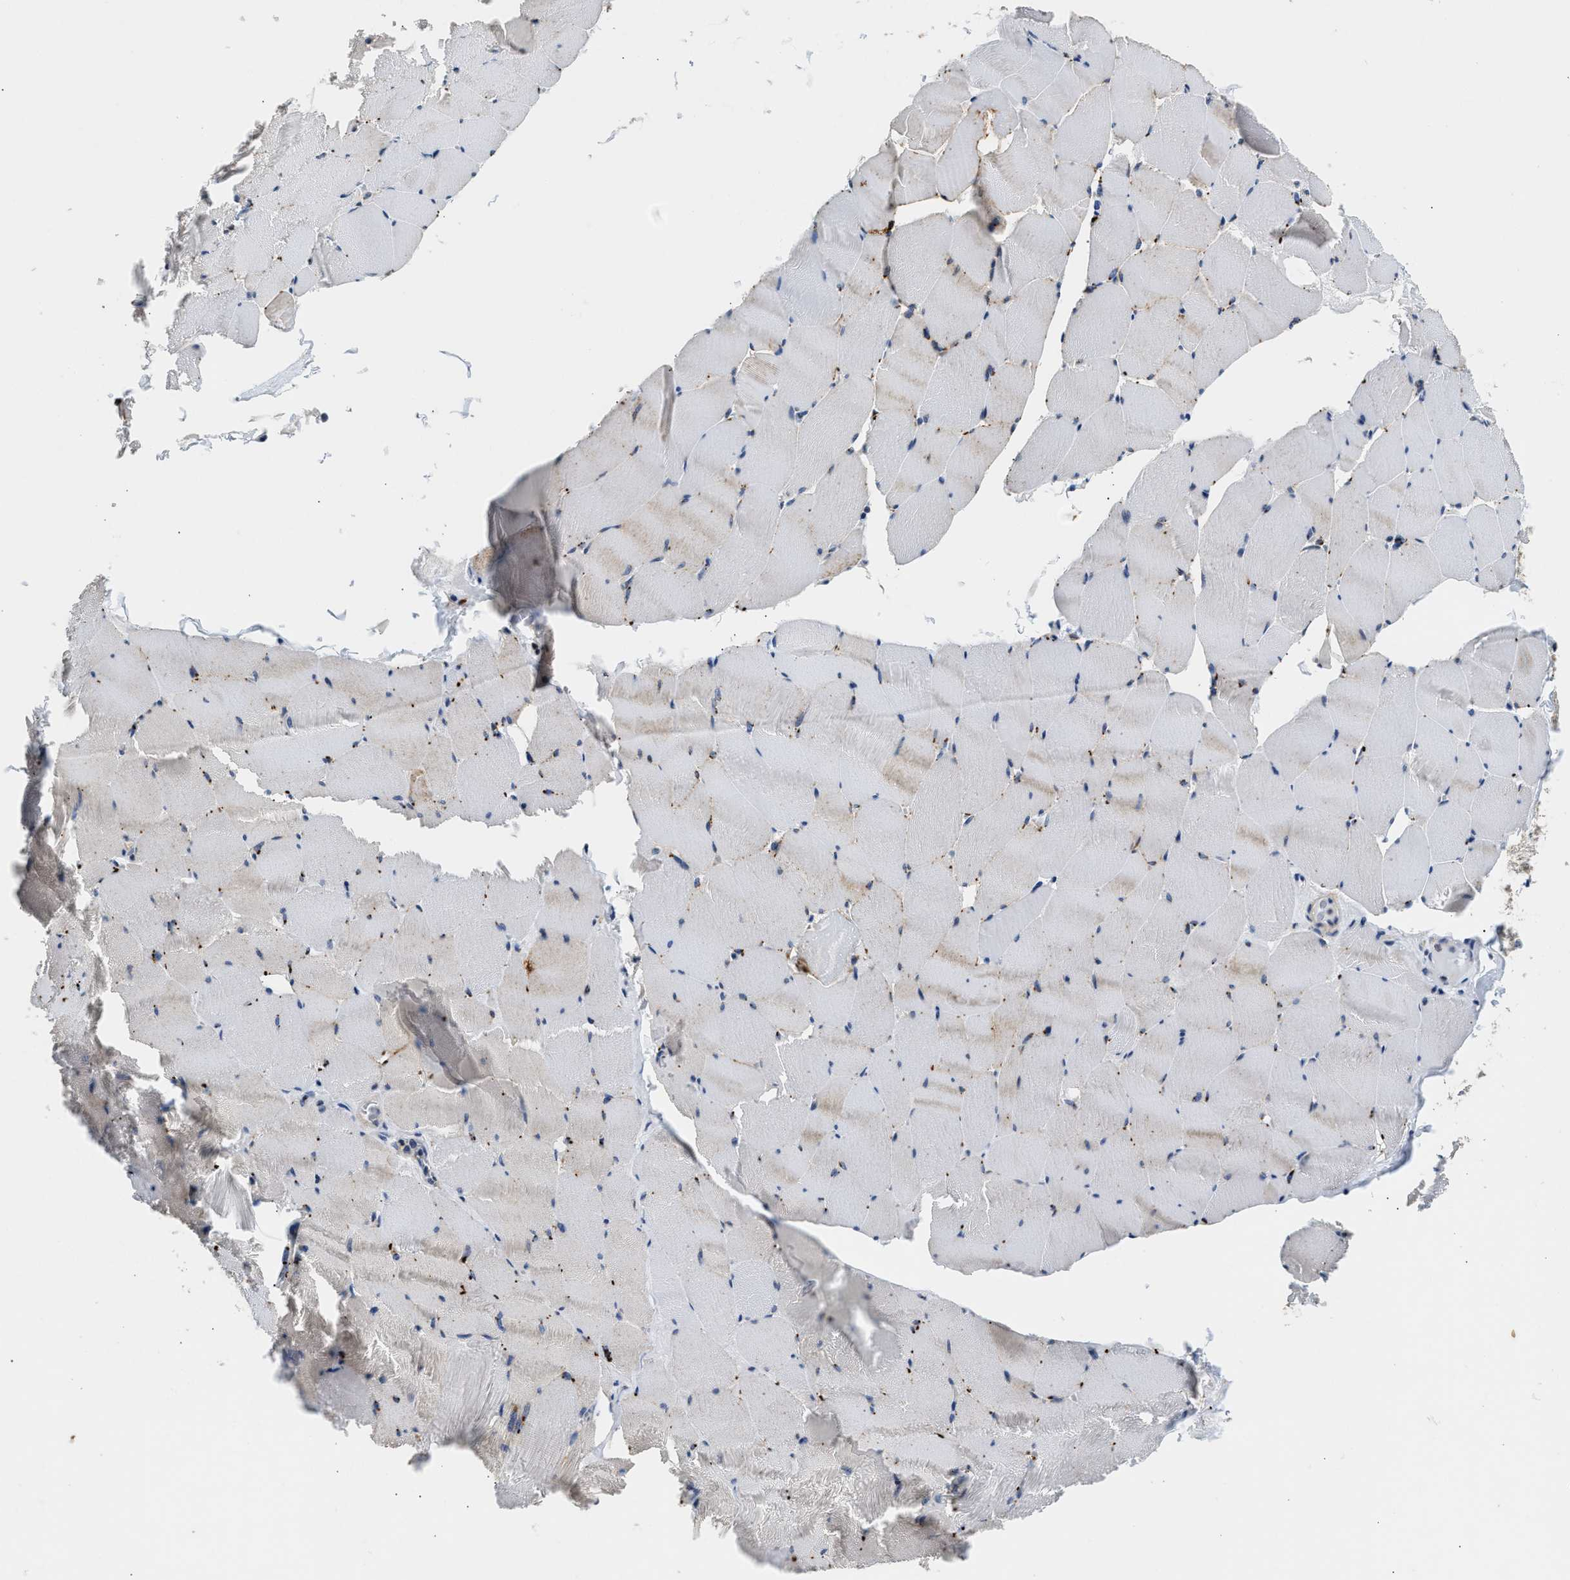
{"staining": {"intensity": "moderate", "quantity": "<25%", "location": "cytoplasmic/membranous"}, "tissue": "skeletal muscle", "cell_type": "Myocytes", "image_type": "normal", "snomed": [{"axis": "morphology", "description": "Normal tissue, NOS"}, {"axis": "topography", "description": "Skeletal muscle"}], "caption": "Immunohistochemical staining of normal skeletal muscle exhibits moderate cytoplasmic/membranous protein positivity in about <25% of myocytes.", "gene": "AMZ1", "patient": {"sex": "male", "age": 62}}